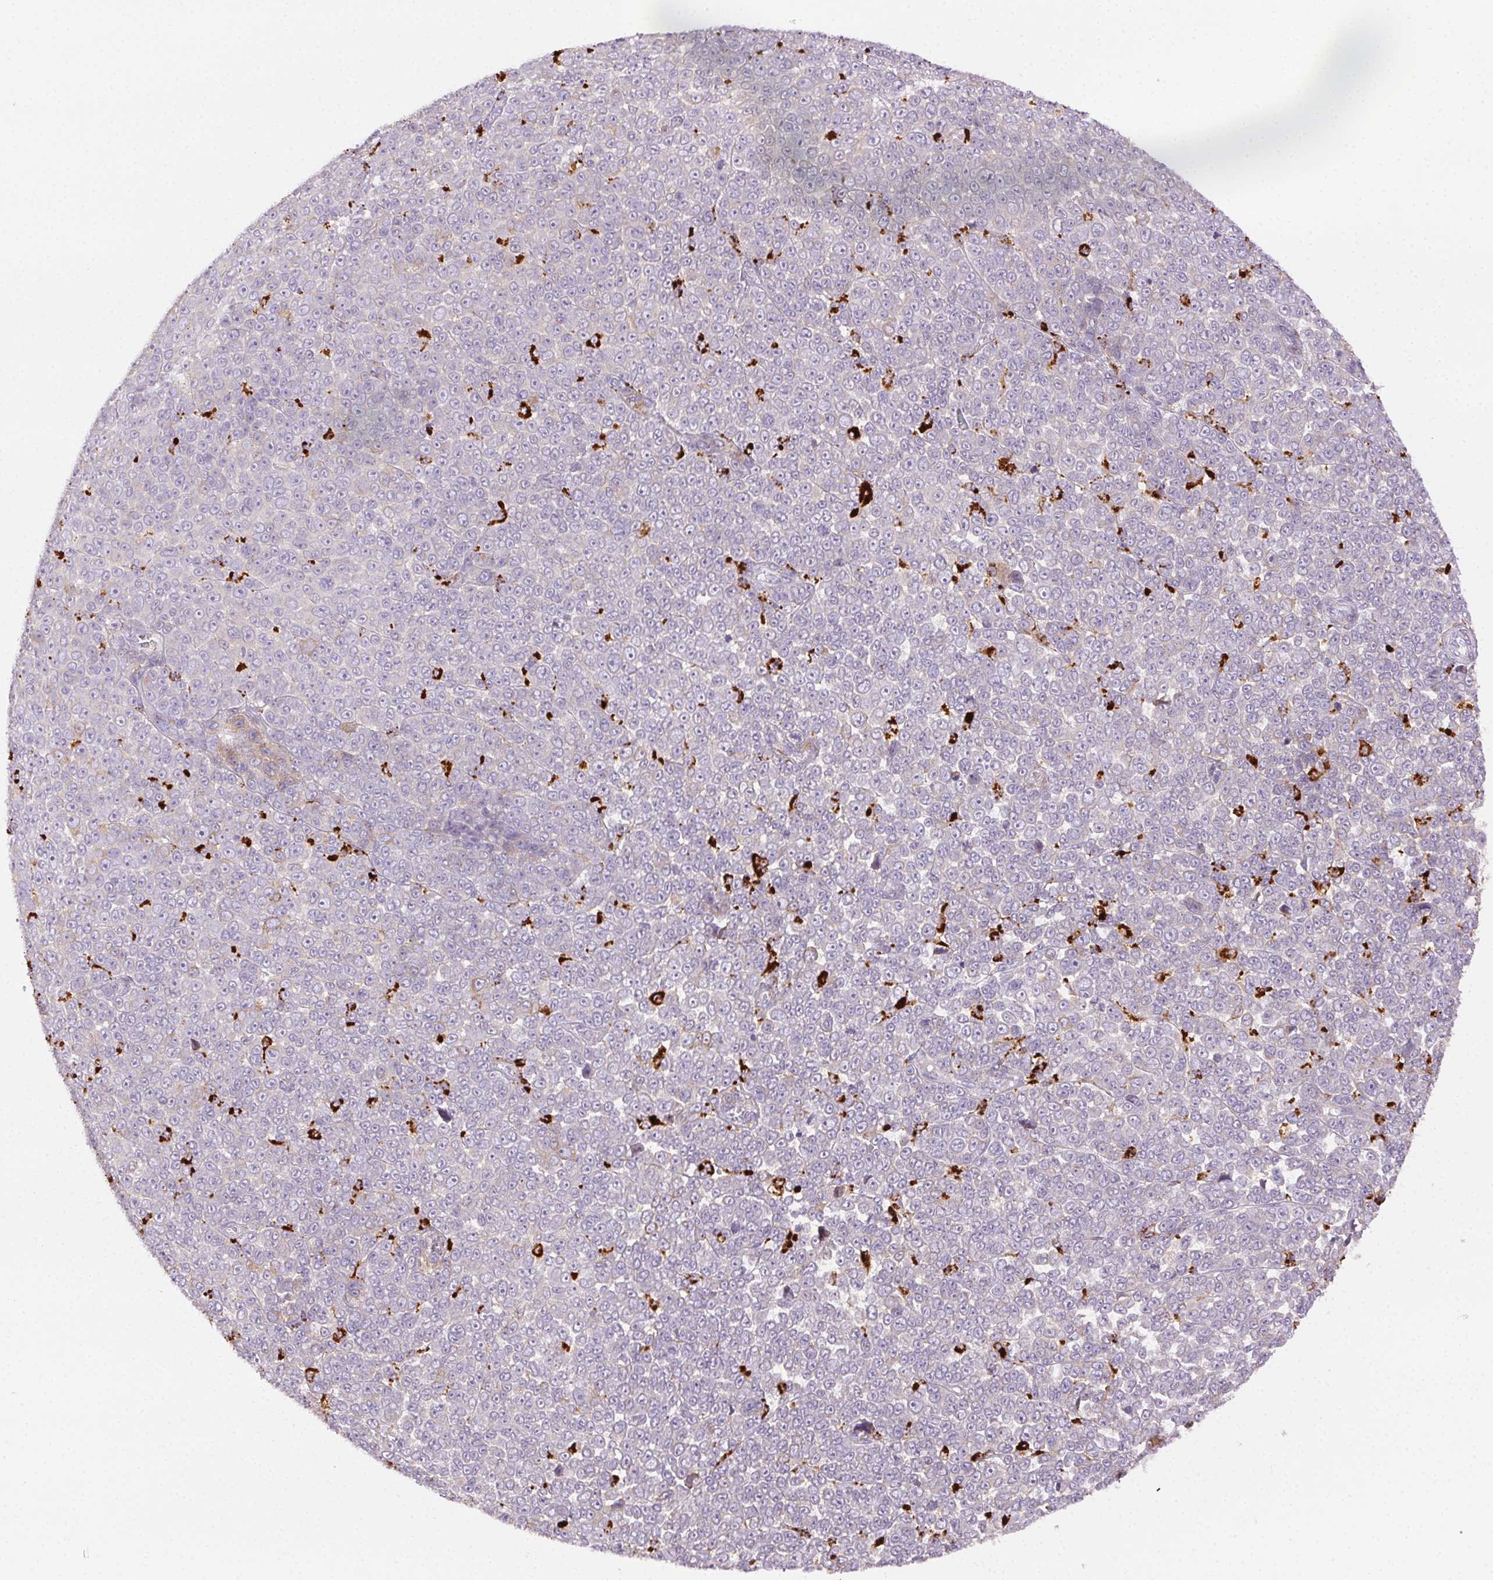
{"staining": {"intensity": "negative", "quantity": "none", "location": "none"}, "tissue": "melanoma", "cell_type": "Tumor cells", "image_type": "cancer", "snomed": [{"axis": "morphology", "description": "Malignant melanoma, NOS"}, {"axis": "topography", "description": "Skin"}], "caption": "This is a histopathology image of immunohistochemistry staining of melanoma, which shows no positivity in tumor cells. Brightfield microscopy of IHC stained with DAB (brown) and hematoxylin (blue), captured at high magnification.", "gene": "SCPEP1", "patient": {"sex": "female", "age": 95}}